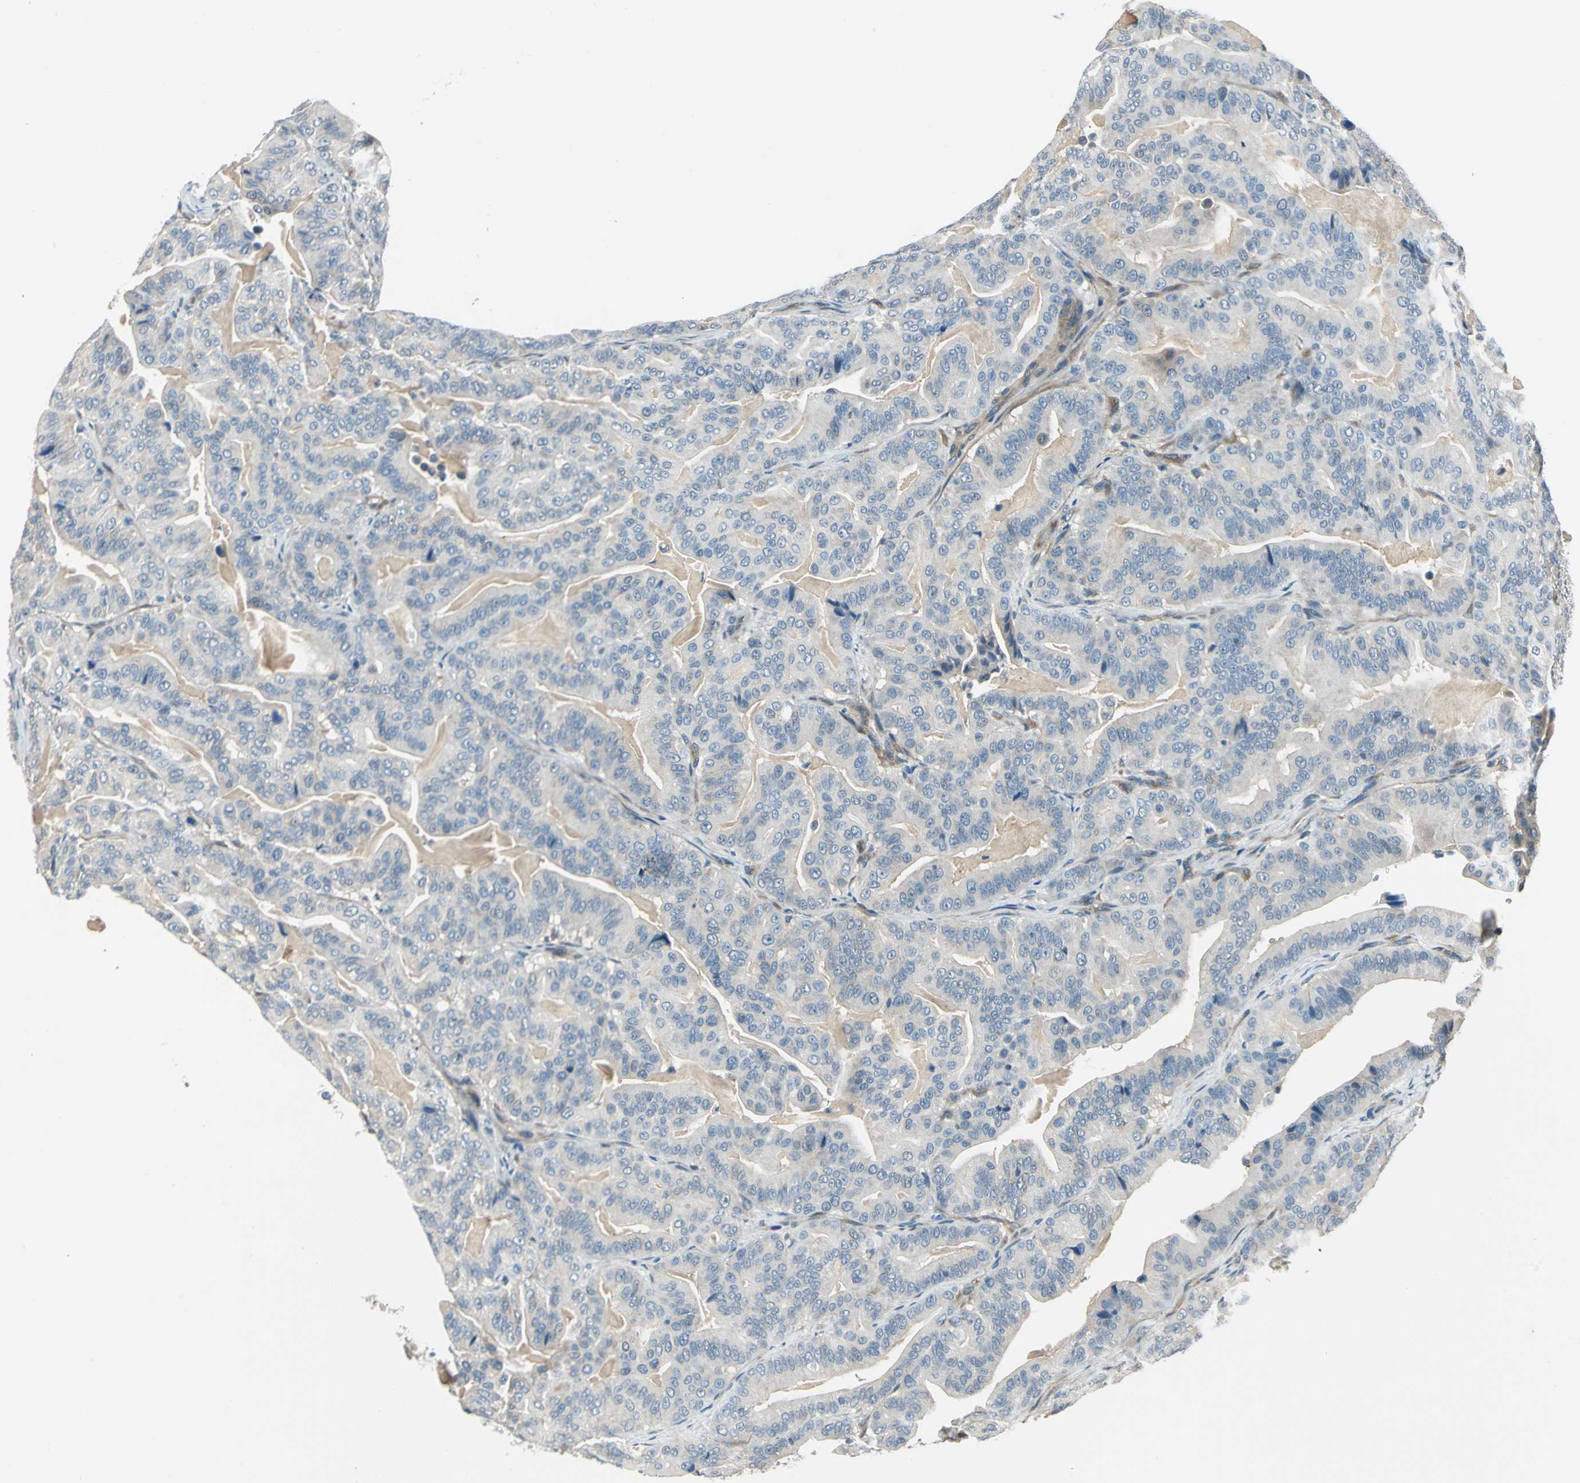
{"staining": {"intensity": "weak", "quantity": "<25%", "location": "cytoplasmic/membranous"}, "tissue": "pancreatic cancer", "cell_type": "Tumor cells", "image_type": "cancer", "snomed": [{"axis": "morphology", "description": "Adenocarcinoma, NOS"}, {"axis": "topography", "description": "Pancreas"}], "caption": "Immunohistochemistry (IHC) histopathology image of pancreatic cancer stained for a protein (brown), which shows no staining in tumor cells.", "gene": "CDC42EP1", "patient": {"sex": "male", "age": 63}}